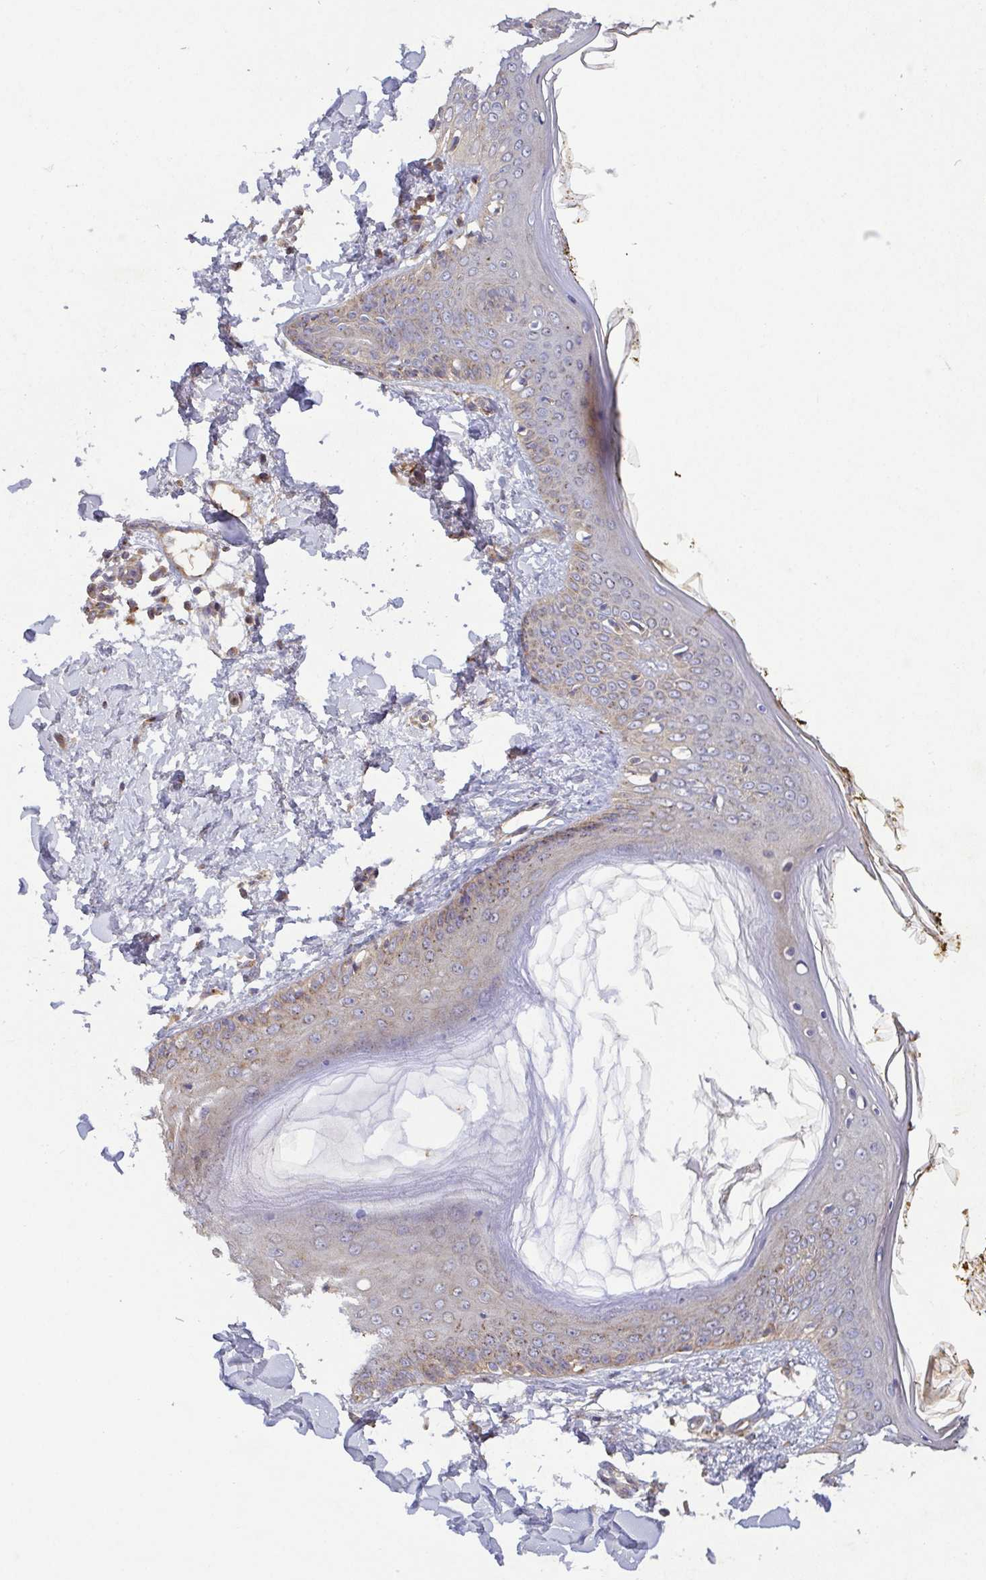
{"staining": {"intensity": "moderate", "quantity": ">75%", "location": "cytoplasmic/membranous"}, "tissue": "skin", "cell_type": "Fibroblasts", "image_type": "normal", "snomed": [{"axis": "morphology", "description": "Normal tissue, NOS"}, {"axis": "topography", "description": "Skin"}], "caption": "Fibroblasts show medium levels of moderate cytoplasmic/membranous staining in approximately >75% of cells in normal skin. Using DAB (brown) and hematoxylin (blue) stains, captured at high magnification using brightfield microscopy.", "gene": "TM9SF4", "patient": {"sex": "female", "age": 34}}